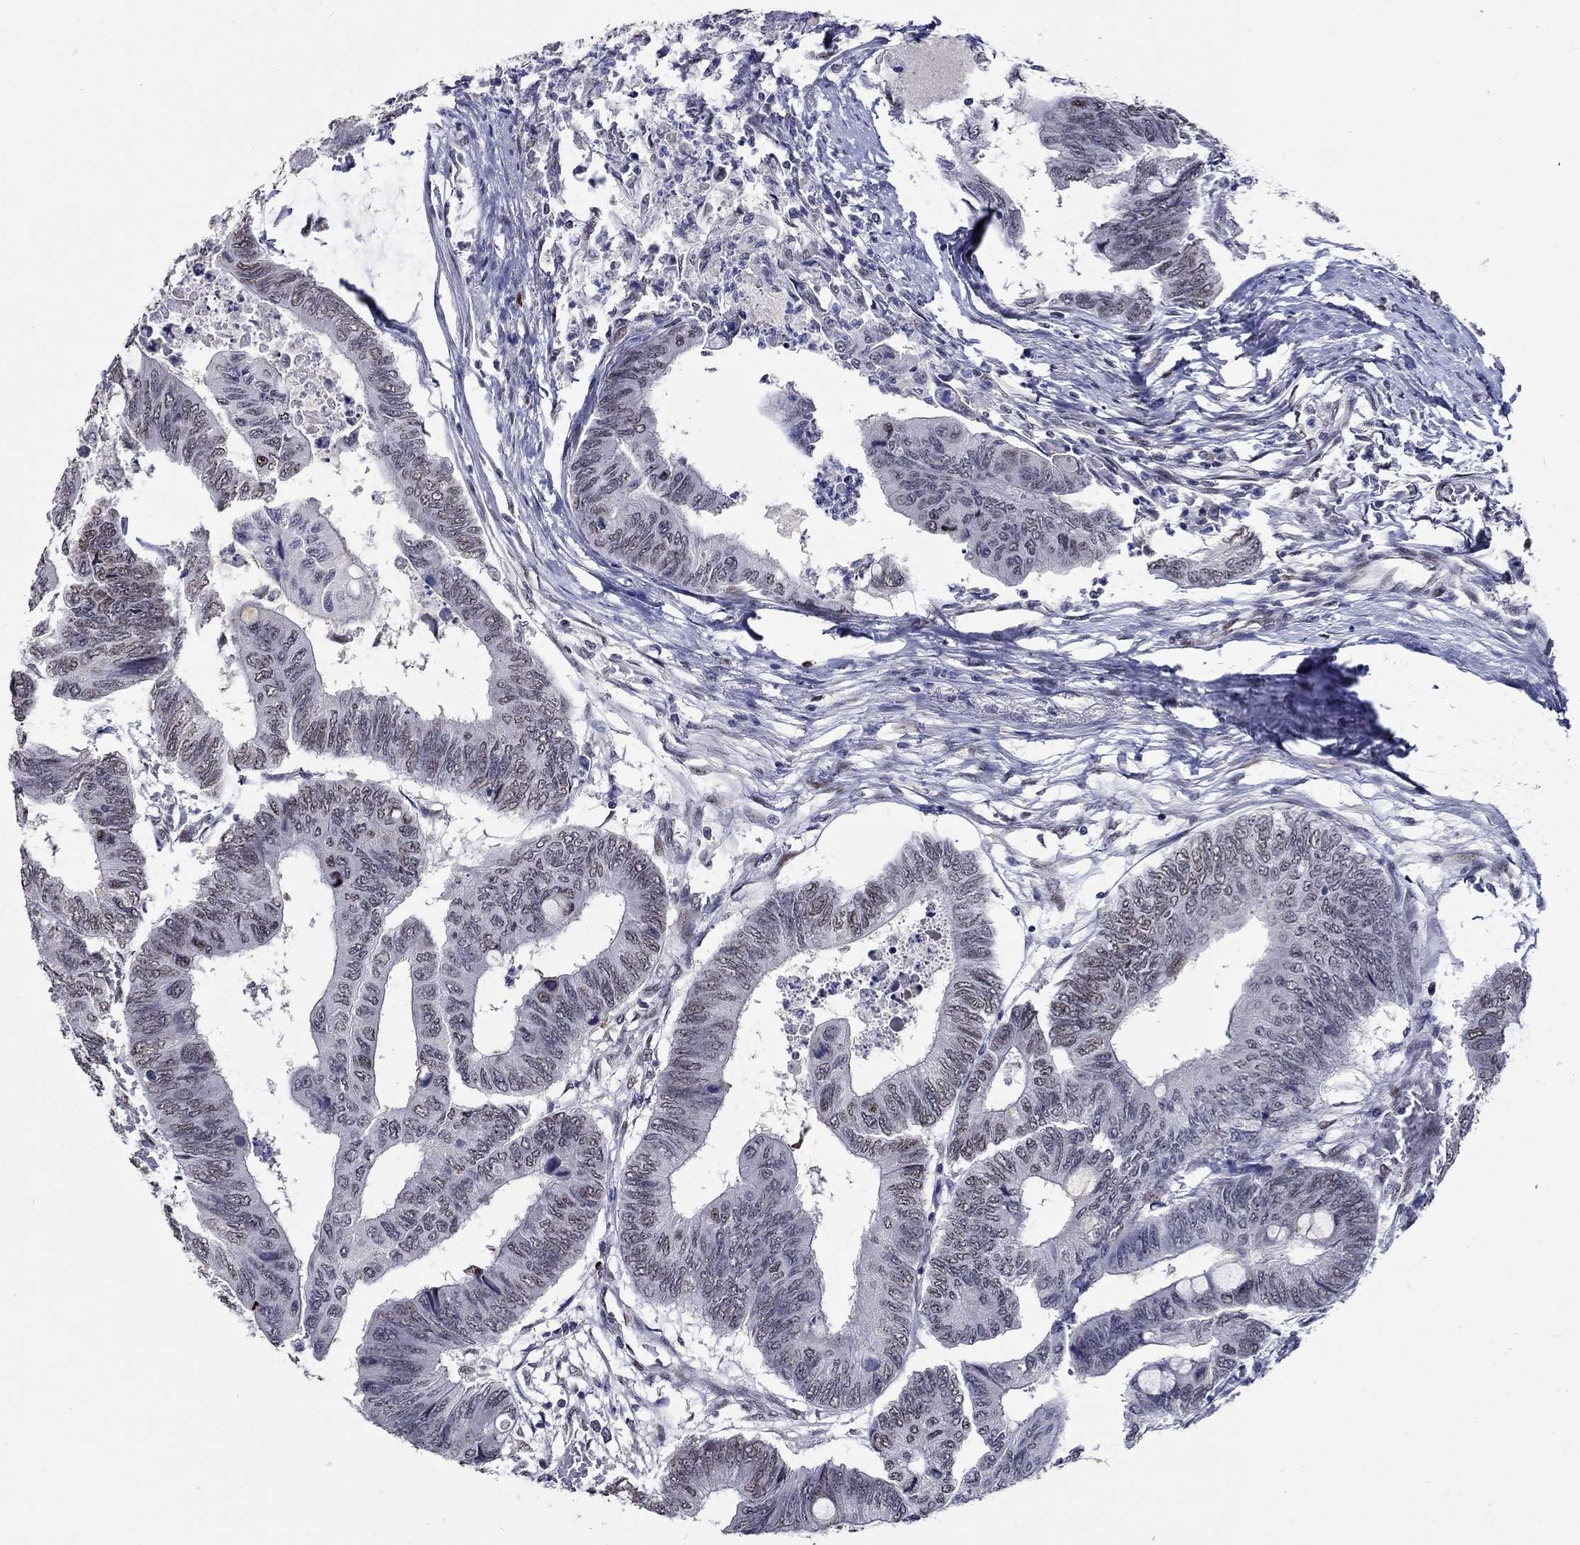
{"staining": {"intensity": "weak", "quantity": "25%-75%", "location": "nuclear"}, "tissue": "colorectal cancer", "cell_type": "Tumor cells", "image_type": "cancer", "snomed": [{"axis": "morphology", "description": "Normal tissue, NOS"}, {"axis": "morphology", "description": "Adenocarcinoma, NOS"}, {"axis": "topography", "description": "Rectum"}, {"axis": "topography", "description": "Peripheral nerve tissue"}], "caption": "Immunohistochemistry (IHC) (DAB) staining of human colorectal cancer (adenocarcinoma) shows weak nuclear protein positivity in approximately 25%-75% of tumor cells.", "gene": "GATA2", "patient": {"sex": "male", "age": 92}}